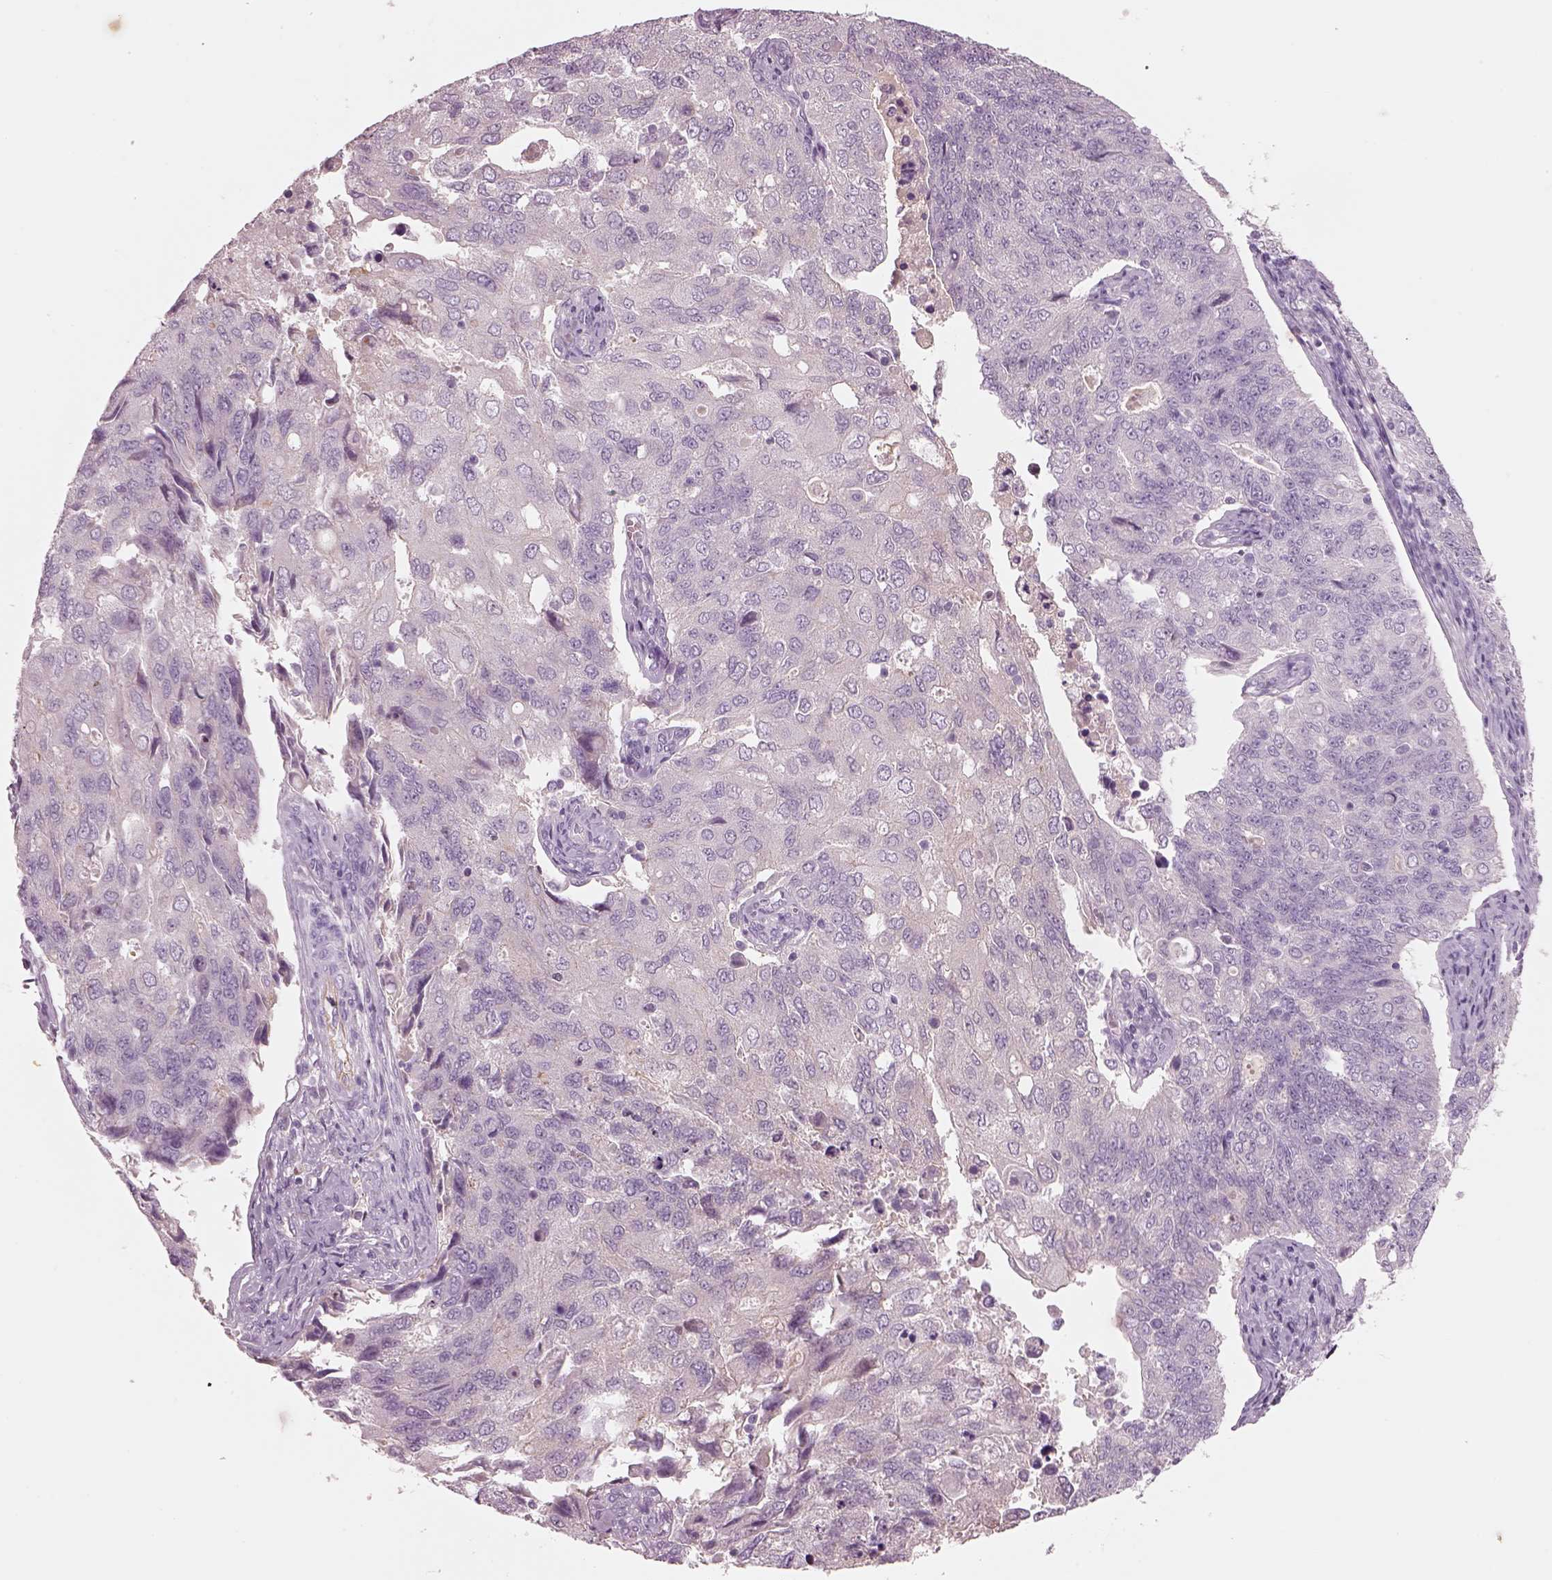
{"staining": {"intensity": "negative", "quantity": "none", "location": "none"}, "tissue": "endometrial cancer", "cell_type": "Tumor cells", "image_type": "cancer", "snomed": [{"axis": "morphology", "description": "Adenocarcinoma, NOS"}, {"axis": "topography", "description": "Endometrium"}], "caption": "Immunohistochemistry (IHC) histopathology image of endometrial cancer (adenocarcinoma) stained for a protein (brown), which shows no positivity in tumor cells.", "gene": "IGLL1", "patient": {"sex": "female", "age": 43}}